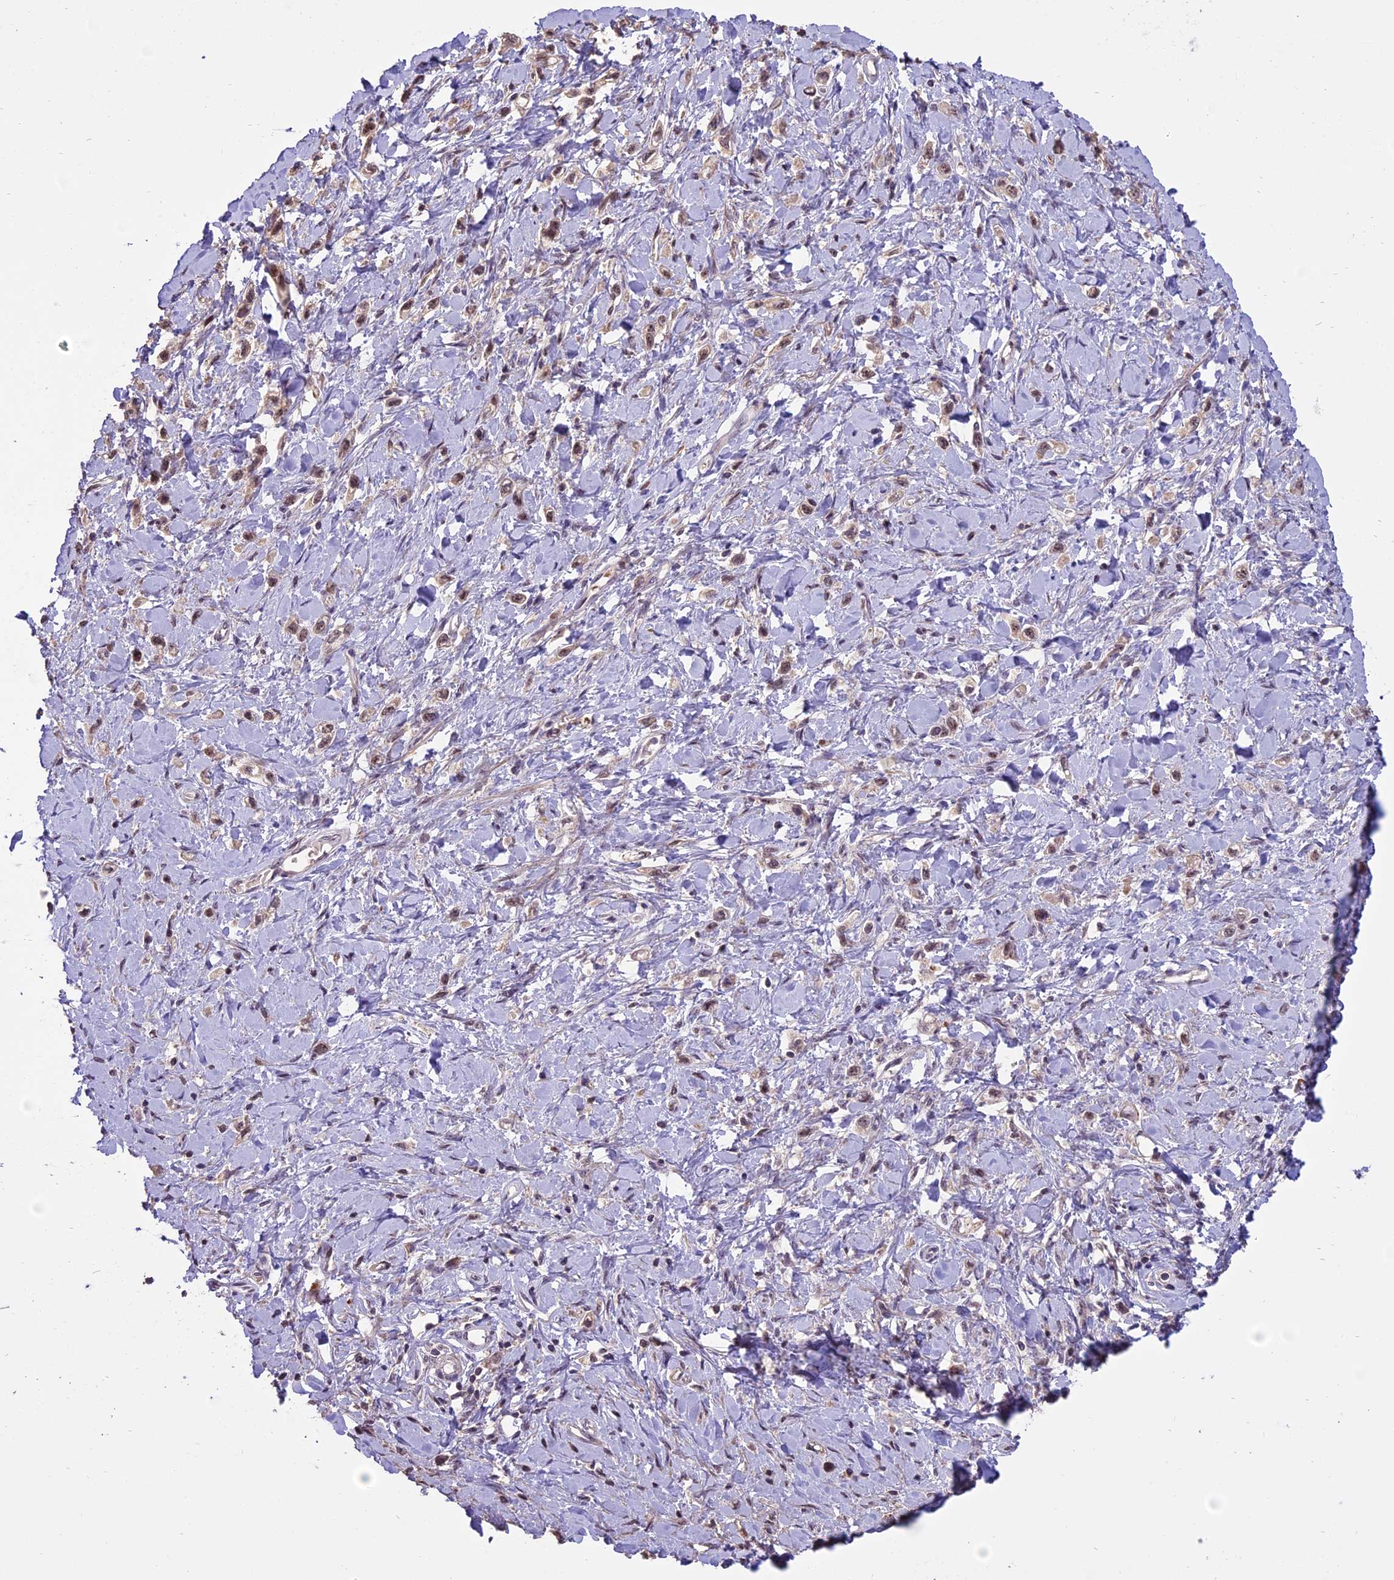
{"staining": {"intensity": "weak", "quantity": "25%-75%", "location": "cytoplasmic/membranous,nuclear"}, "tissue": "stomach cancer", "cell_type": "Tumor cells", "image_type": "cancer", "snomed": [{"axis": "morphology", "description": "Adenocarcinoma, NOS"}, {"axis": "topography", "description": "Stomach"}], "caption": "Approximately 25%-75% of tumor cells in stomach cancer exhibit weak cytoplasmic/membranous and nuclear protein positivity as visualized by brown immunohistochemical staining.", "gene": "ENHO", "patient": {"sex": "female", "age": 65}}